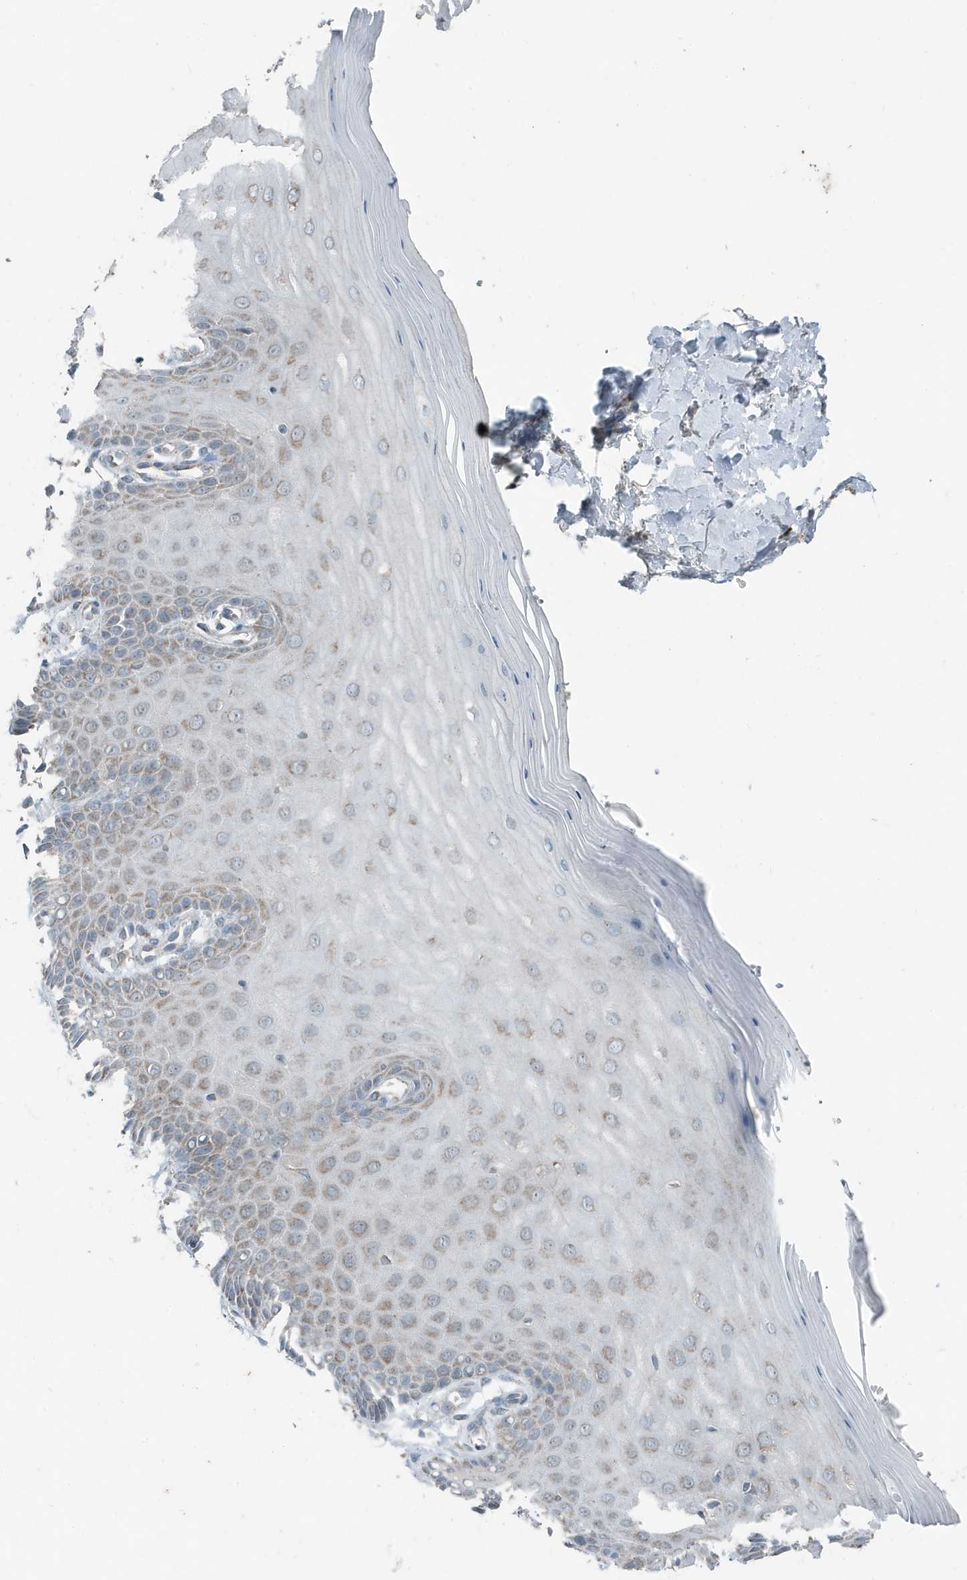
{"staining": {"intensity": "weak", "quantity": "25%-75%", "location": "cytoplasmic/membranous"}, "tissue": "cervix", "cell_type": "Glandular cells", "image_type": "normal", "snomed": [{"axis": "morphology", "description": "Normal tissue, NOS"}, {"axis": "topography", "description": "Cervix"}], "caption": "Protein expression by IHC demonstrates weak cytoplasmic/membranous positivity in approximately 25%-75% of glandular cells in normal cervix.", "gene": "MT", "patient": {"sex": "female", "age": 55}}